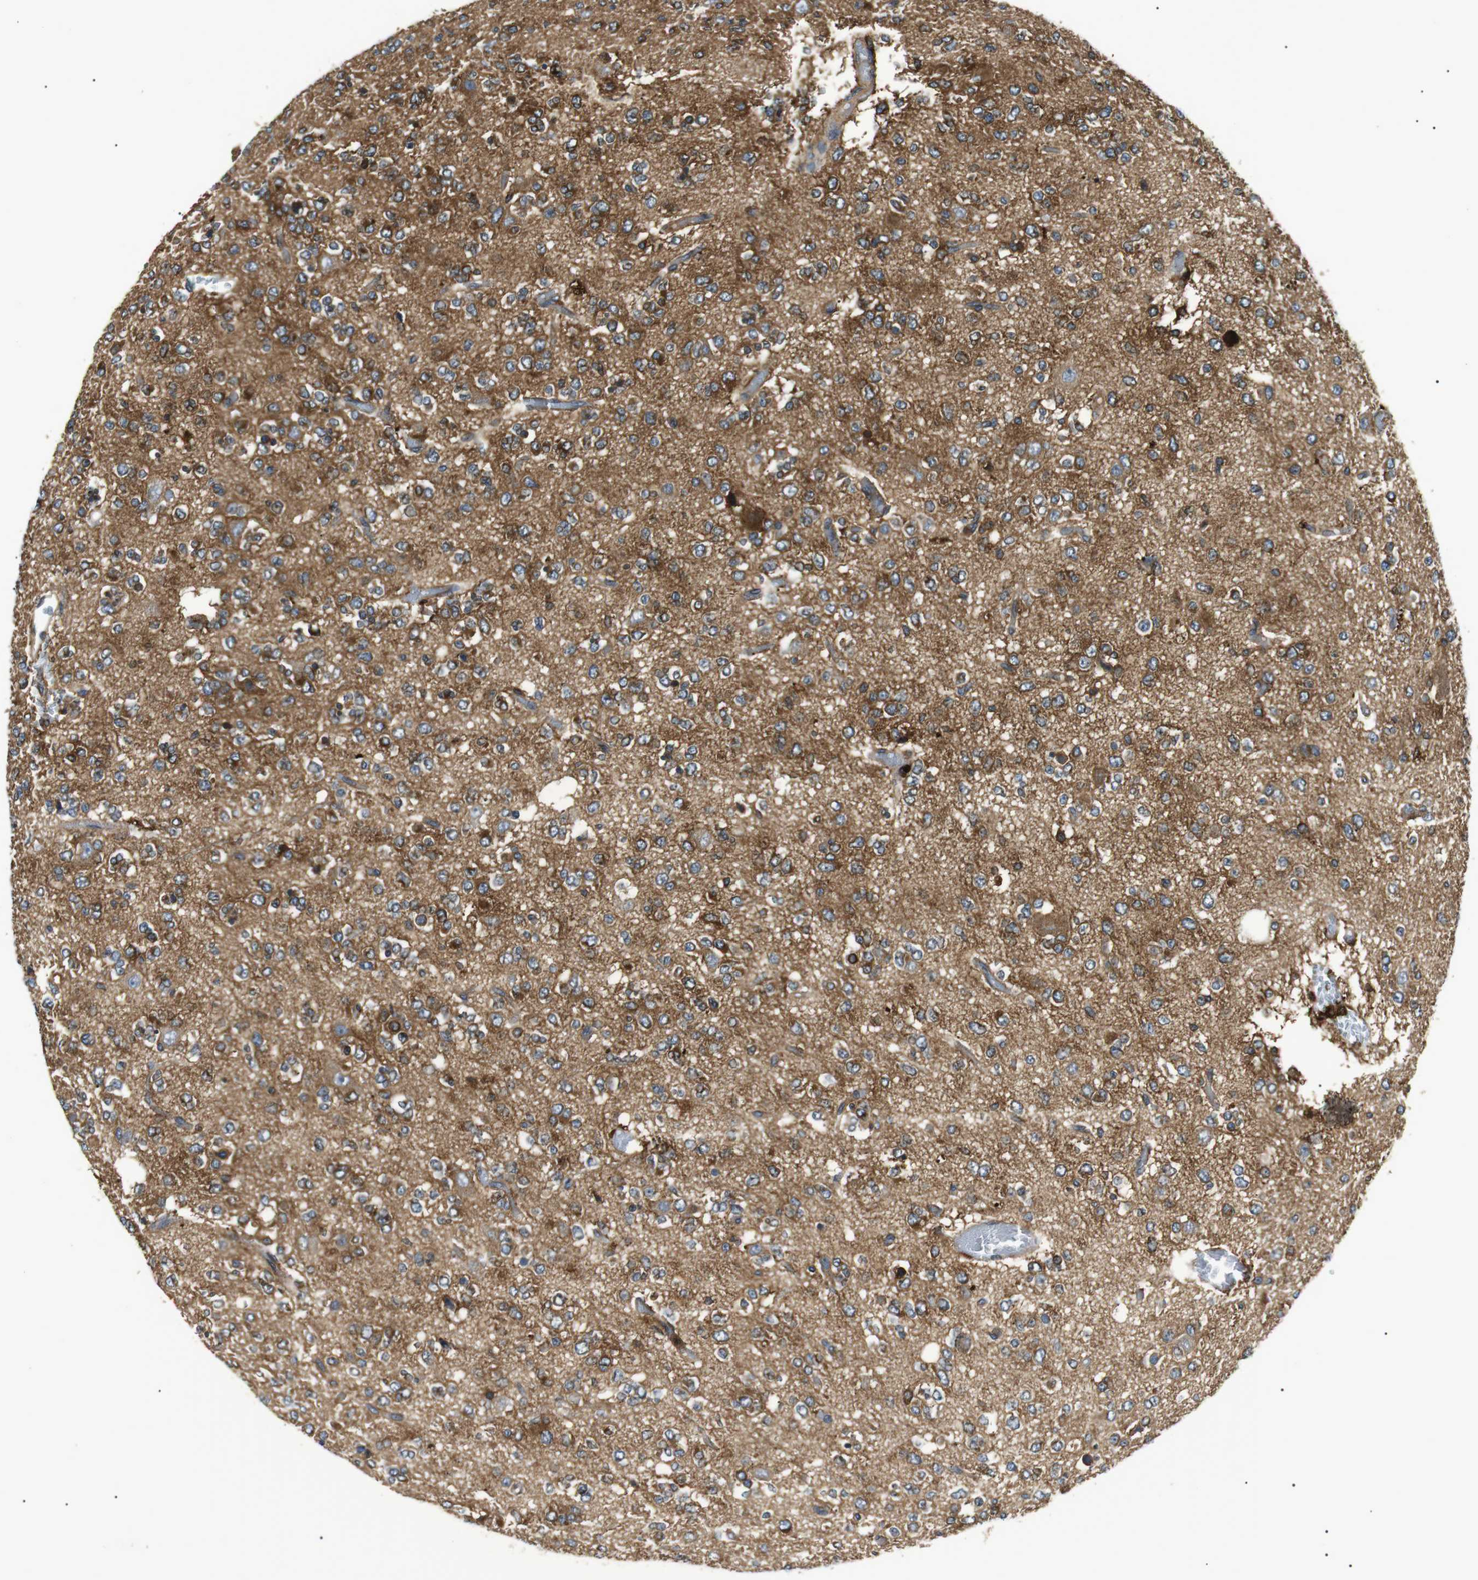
{"staining": {"intensity": "moderate", "quantity": "25%-75%", "location": "cytoplasmic/membranous"}, "tissue": "glioma", "cell_type": "Tumor cells", "image_type": "cancer", "snomed": [{"axis": "morphology", "description": "Glioma, malignant, Low grade"}, {"axis": "topography", "description": "Brain"}], "caption": "Human malignant glioma (low-grade) stained with a brown dye reveals moderate cytoplasmic/membranous positive expression in about 25%-75% of tumor cells.", "gene": "RAB9A", "patient": {"sex": "male", "age": 38}}